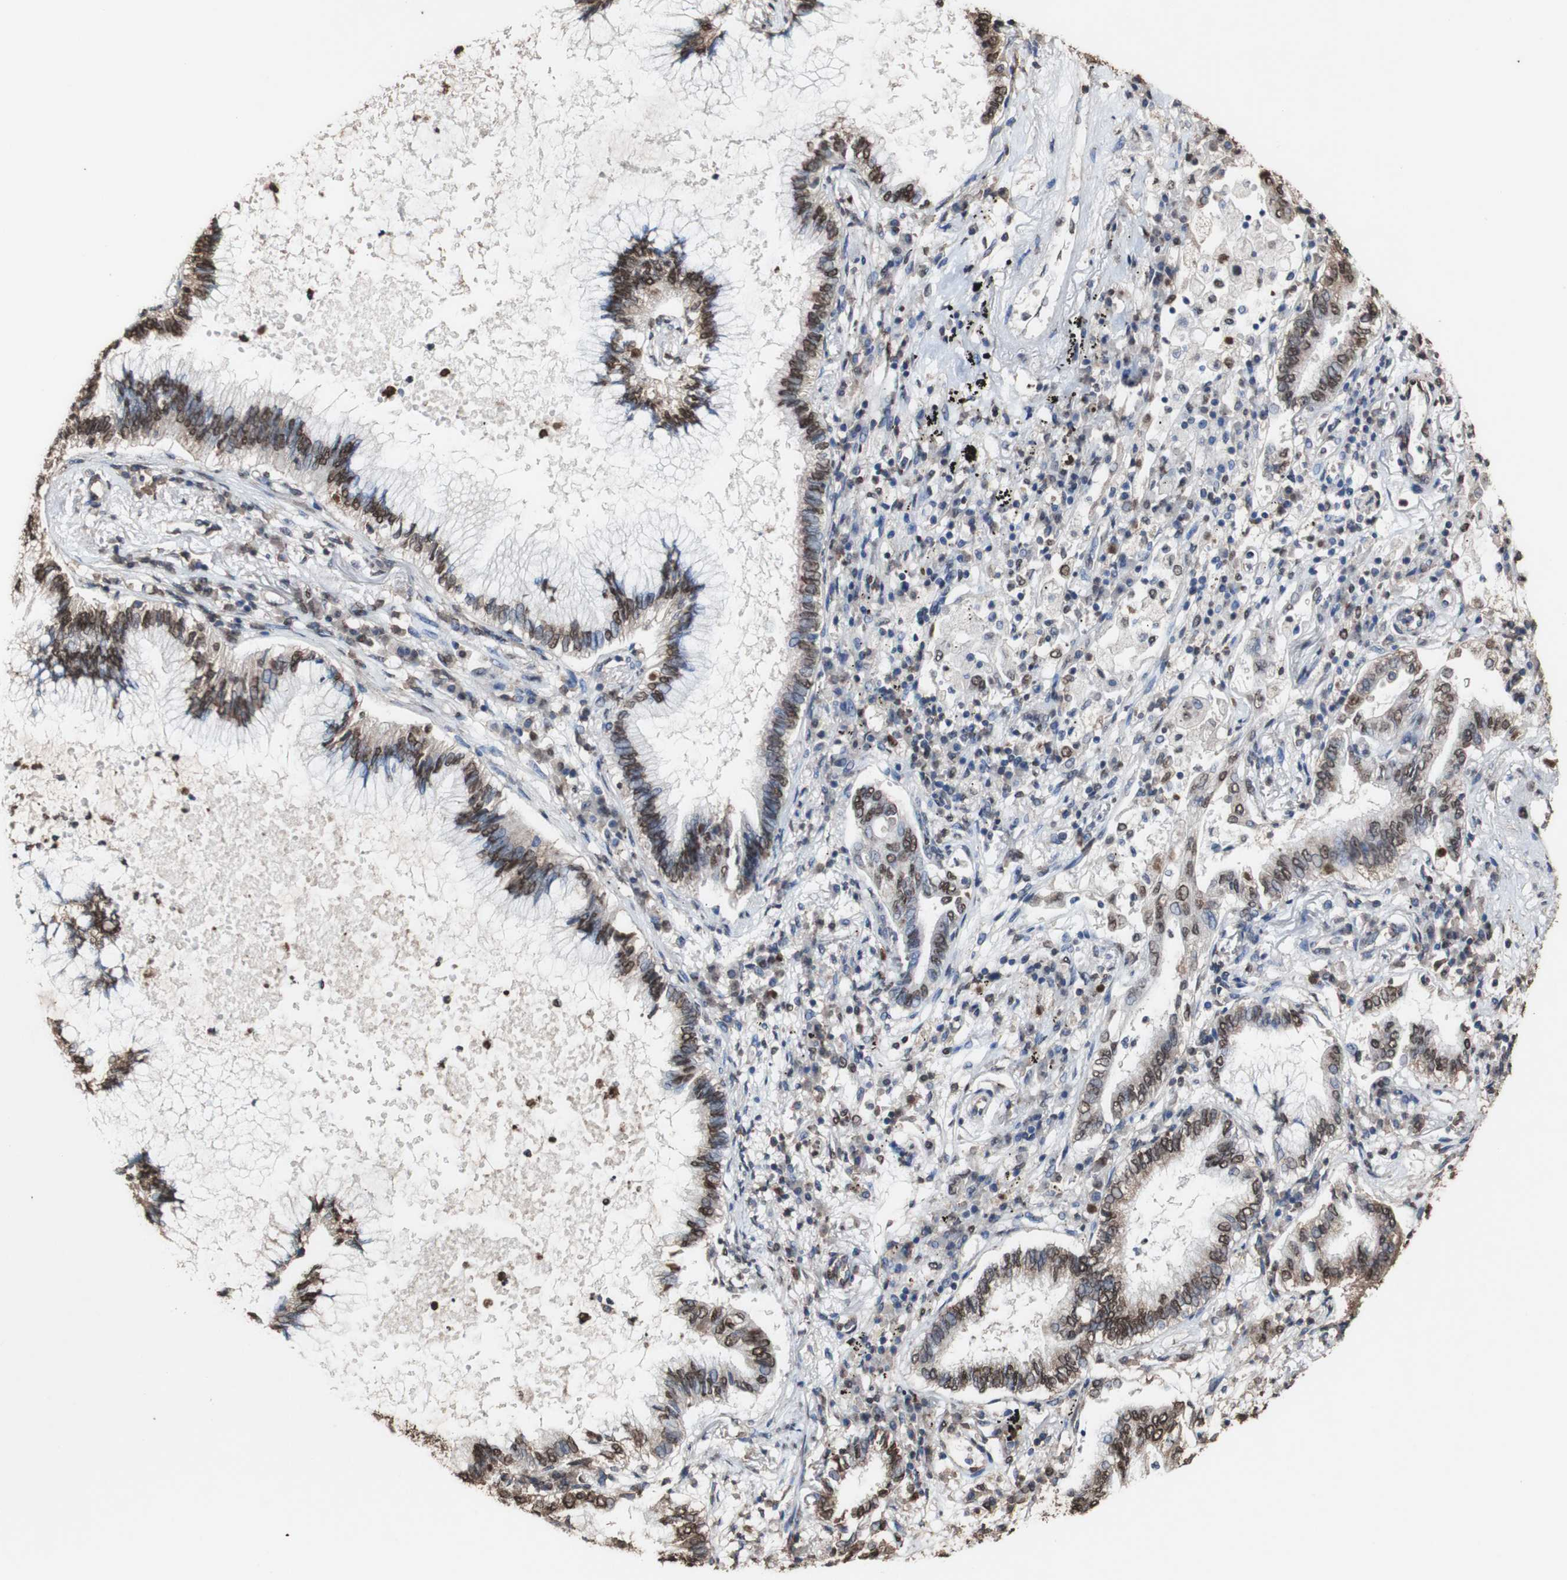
{"staining": {"intensity": "strong", "quantity": "25%-75%", "location": "cytoplasmic/membranous,nuclear"}, "tissue": "lung cancer", "cell_type": "Tumor cells", "image_type": "cancer", "snomed": [{"axis": "morphology", "description": "Normal tissue, NOS"}, {"axis": "morphology", "description": "Adenocarcinoma, NOS"}, {"axis": "topography", "description": "Bronchus"}, {"axis": "topography", "description": "Lung"}], "caption": "The image displays staining of lung cancer (adenocarcinoma), revealing strong cytoplasmic/membranous and nuclear protein staining (brown color) within tumor cells.", "gene": "PIDD1", "patient": {"sex": "female", "age": 70}}